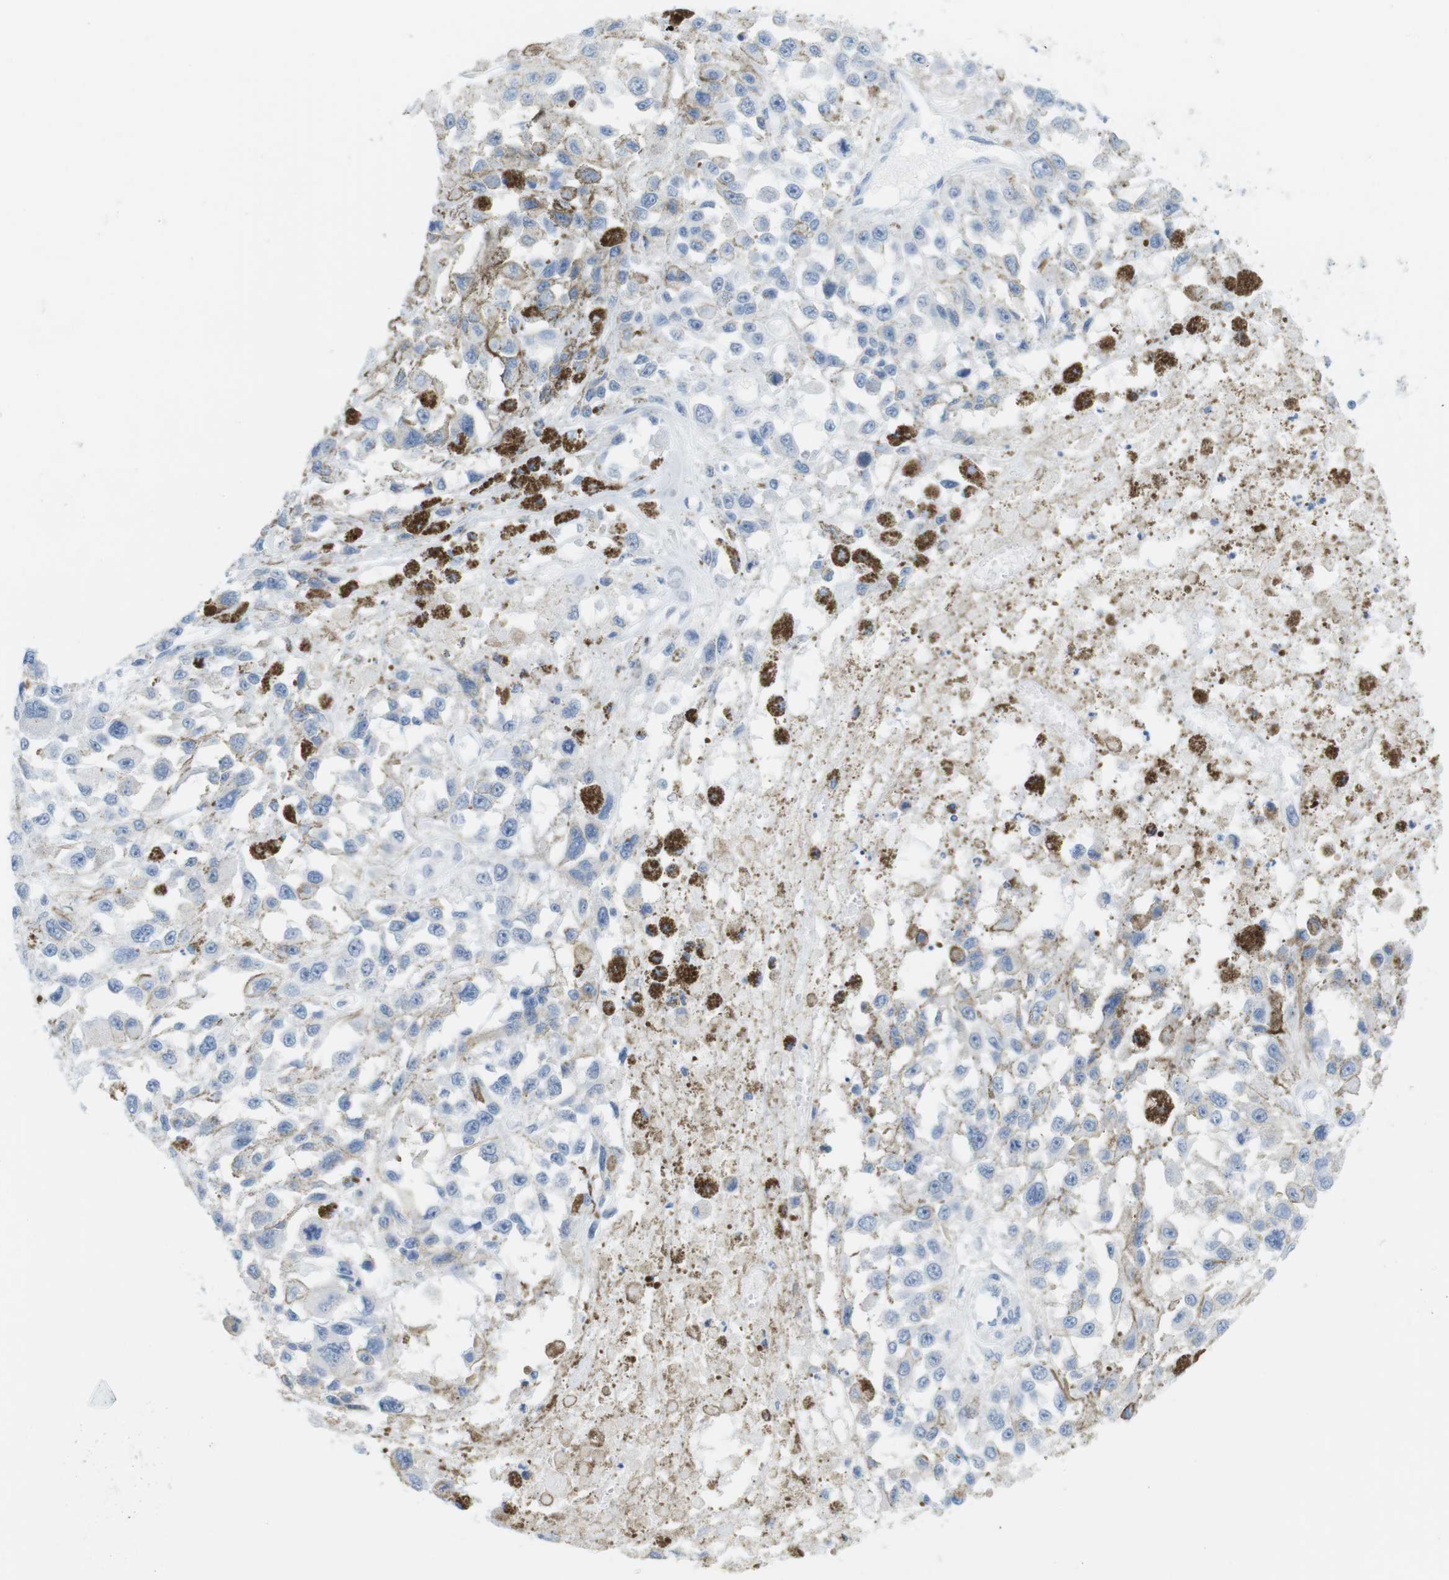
{"staining": {"intensity": "negative", "quantity": "none", "location": "none"}, "tissue": "melanoma", "cell_type": "Tumor cells", "image_type": "cancer", "snomed": [{"axis": "morphology", "description": "Malignant melanoma, Metastatic site"}, {"axis": "topography", "description": "Lymph node"}], "caption": "Tumor cells are negative for protein expression in human malignant melanoma (metastatic site).", "gene": "TNNT2", "patient": {"sex": "male", "age": 59}}